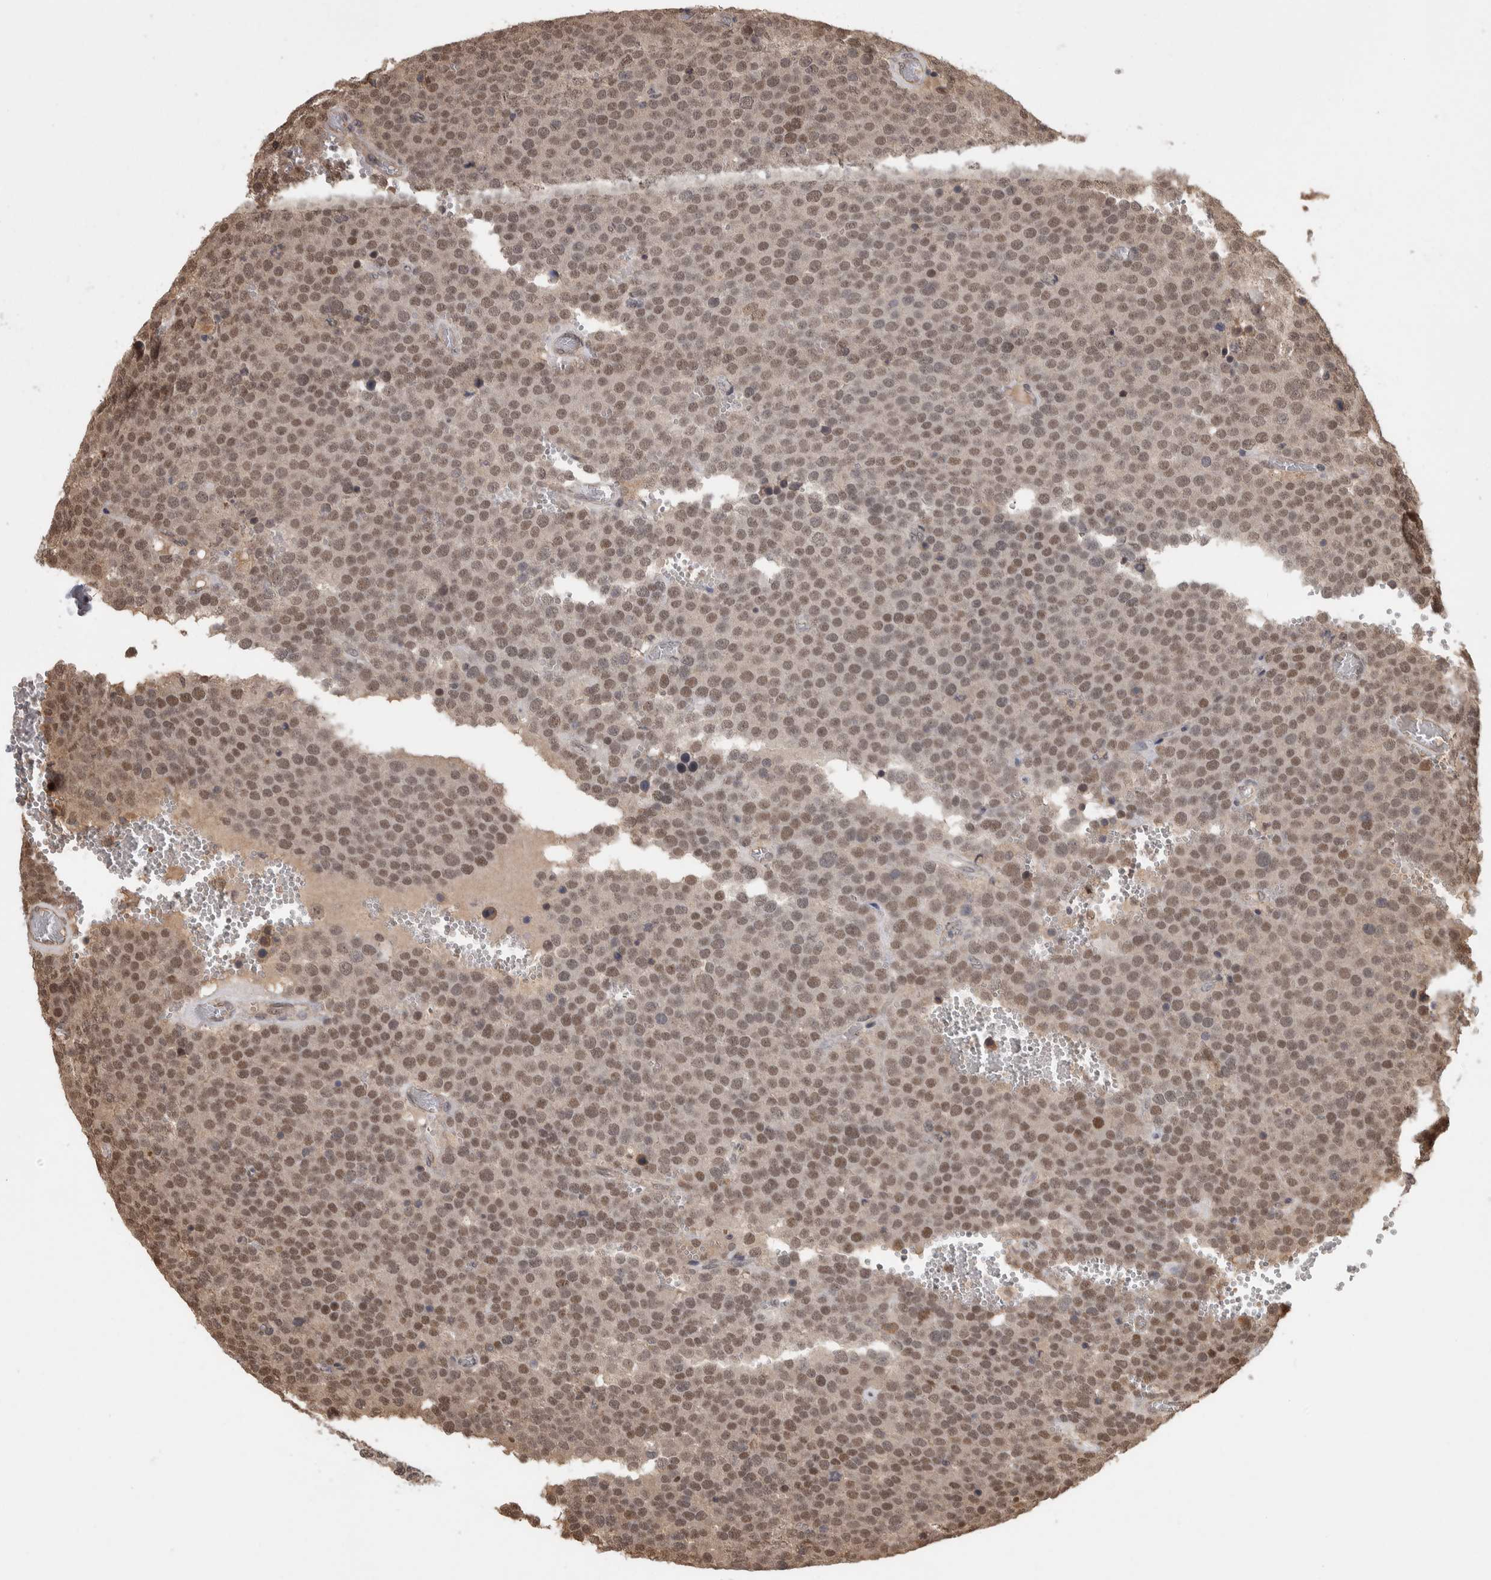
{"staining": {"intensity": "weak", "quantity": ">75%", "location": "nuclear"}, "tissue": "testis cancer", "cell_type": "Tumor cells", "image_type": "cancer", "snomed": [{"axis": "morphology", "description": "Normal tissue, NOS"}, {"axis": "morphology", "description": "Seminoma, NOS"}, {"axis": "topography", "description": "Testis"}], "caption": "A brown stain shows weak nuclear staining of a protein in human testis cancer tumor cells.", "gene": "ZNF592", "patient": {"sex": "male", "age": 71}}